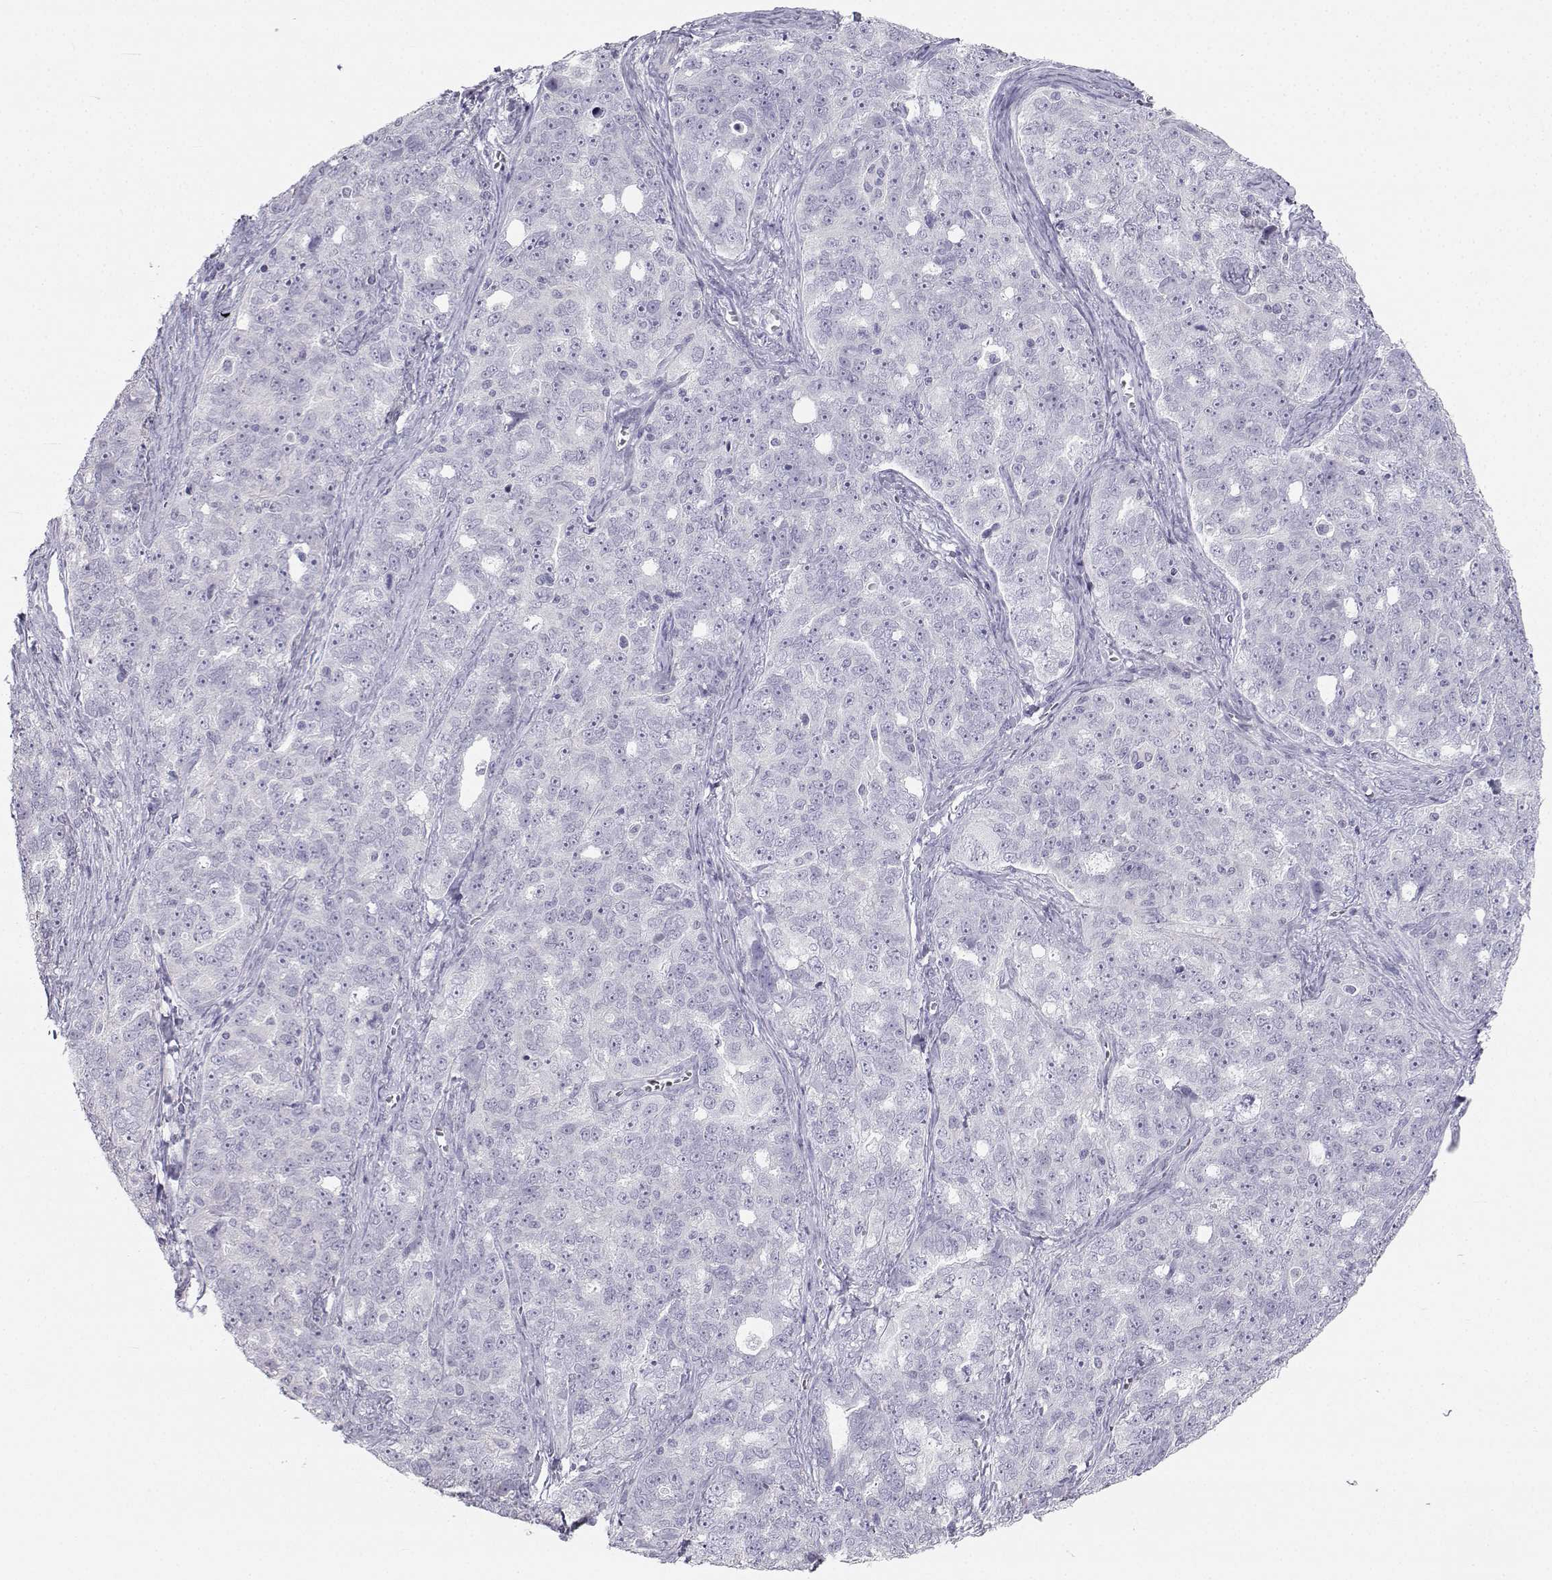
{"staining": {"intensity": "negative", "quantity": "none", "location": "none"}, "tissue": "ovarian cancer", "cell_type": "Tumor cells", "image_type": "cancer", "snomed": [{"axis": "morphology", "description": "Cystadenocarcinoma, serous, NOS"}, {"axis": "topography", "description": "Ovary"}], "caption": "Immunohistochemistry histopathology image of ovarian cancer (serous cystadenocarcinoma) stained for a protein (brown), which reveals no positivity in tumor cells.", "gene": "SYCE1", "patient": {"sex": "female", "age": 51}}